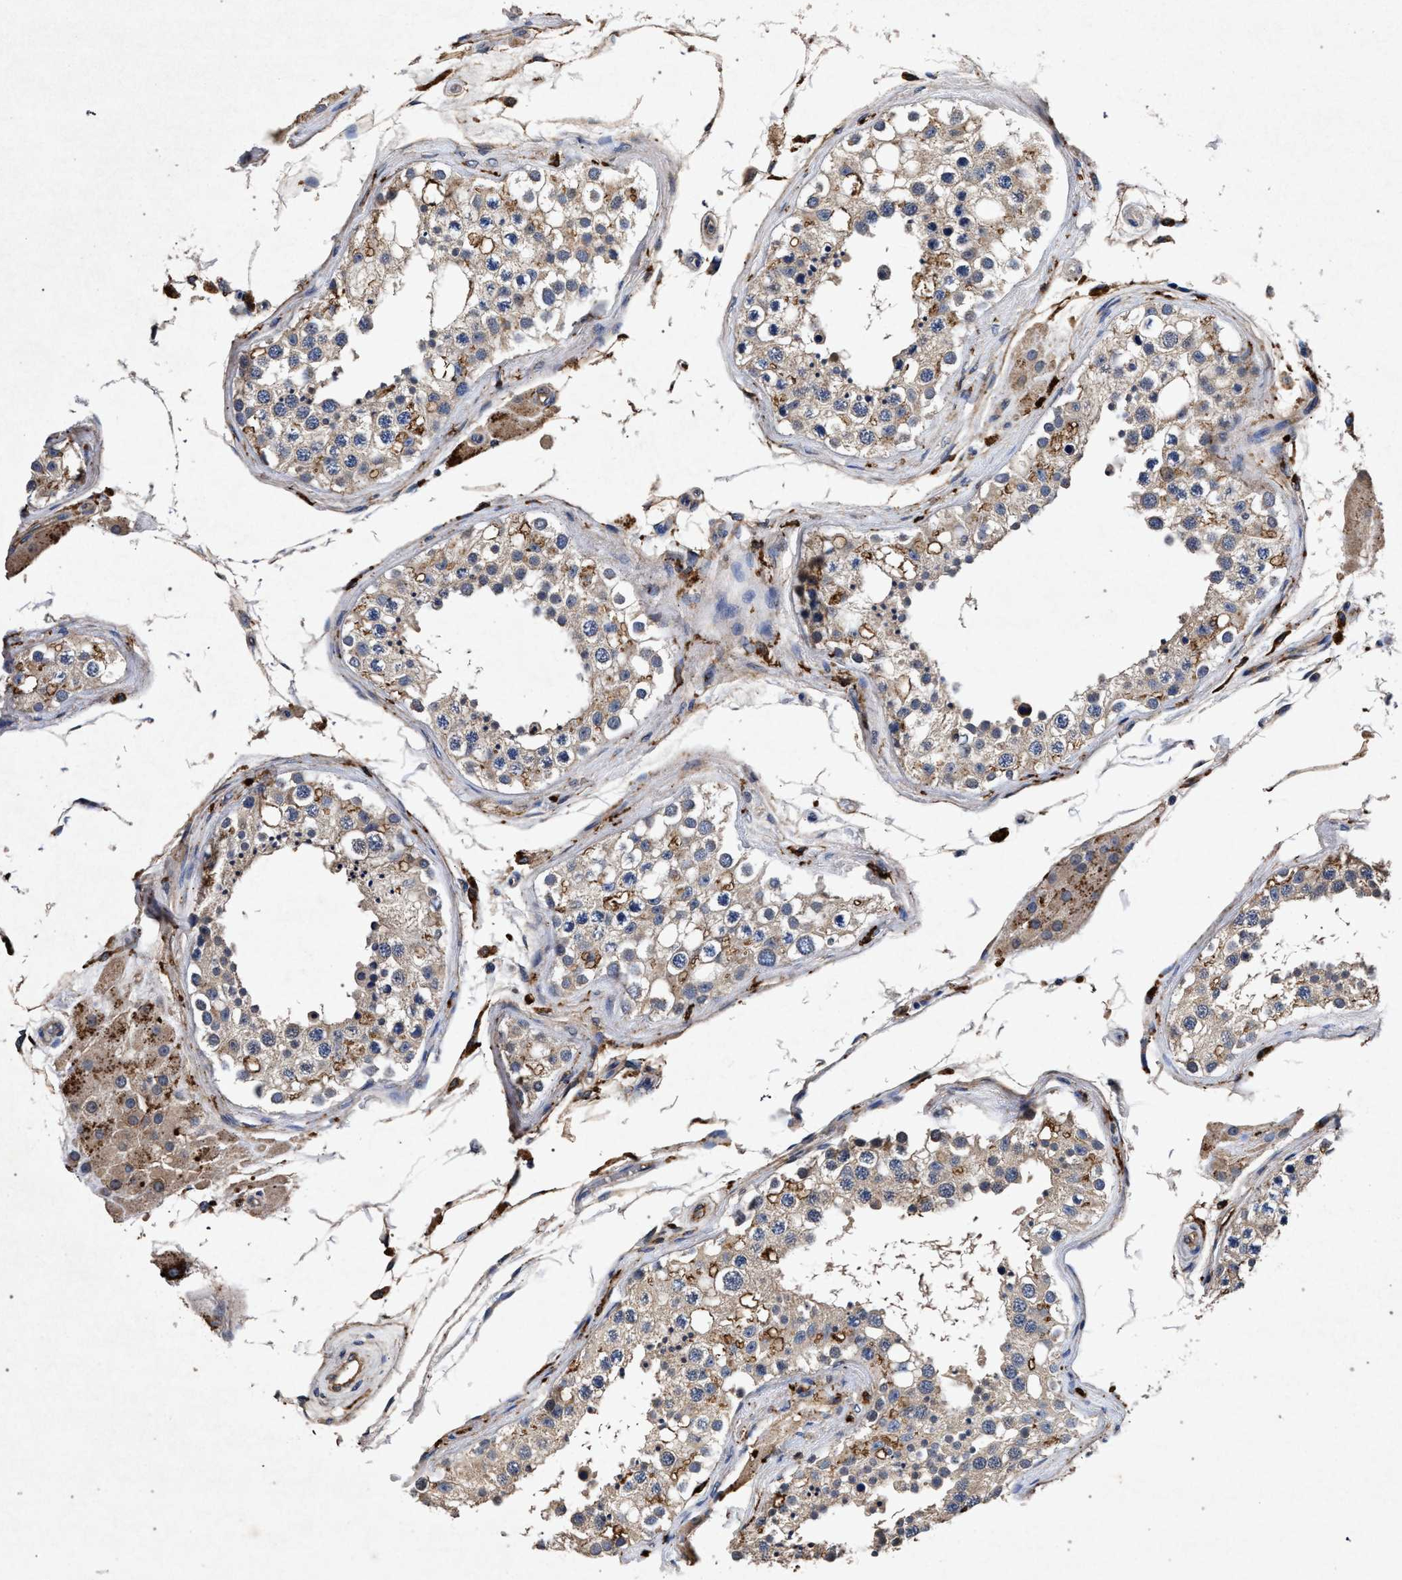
{"staining": {"intensity": "moderate", "quantity": "<25%", "location": "cytoplasmic/membranous"}, "tissue": "testis", "cell_type": "Cells in seminiferous ducts", "image_type": "normal", "snomed": [{"axis": "morphology", "description": "Normal tissue, NOS"}, {"axis": "topography", "description": "Testis"}], "caption": "The photomicrograph demonstrates immunohistochemical staining of normal testis. There is moderate cytoplasmic/membranous positivity is present in about <25% of cells in seminiferous ducts.", "gene": "MARCKS", "patient": {"sex": "male", "age": 68}}